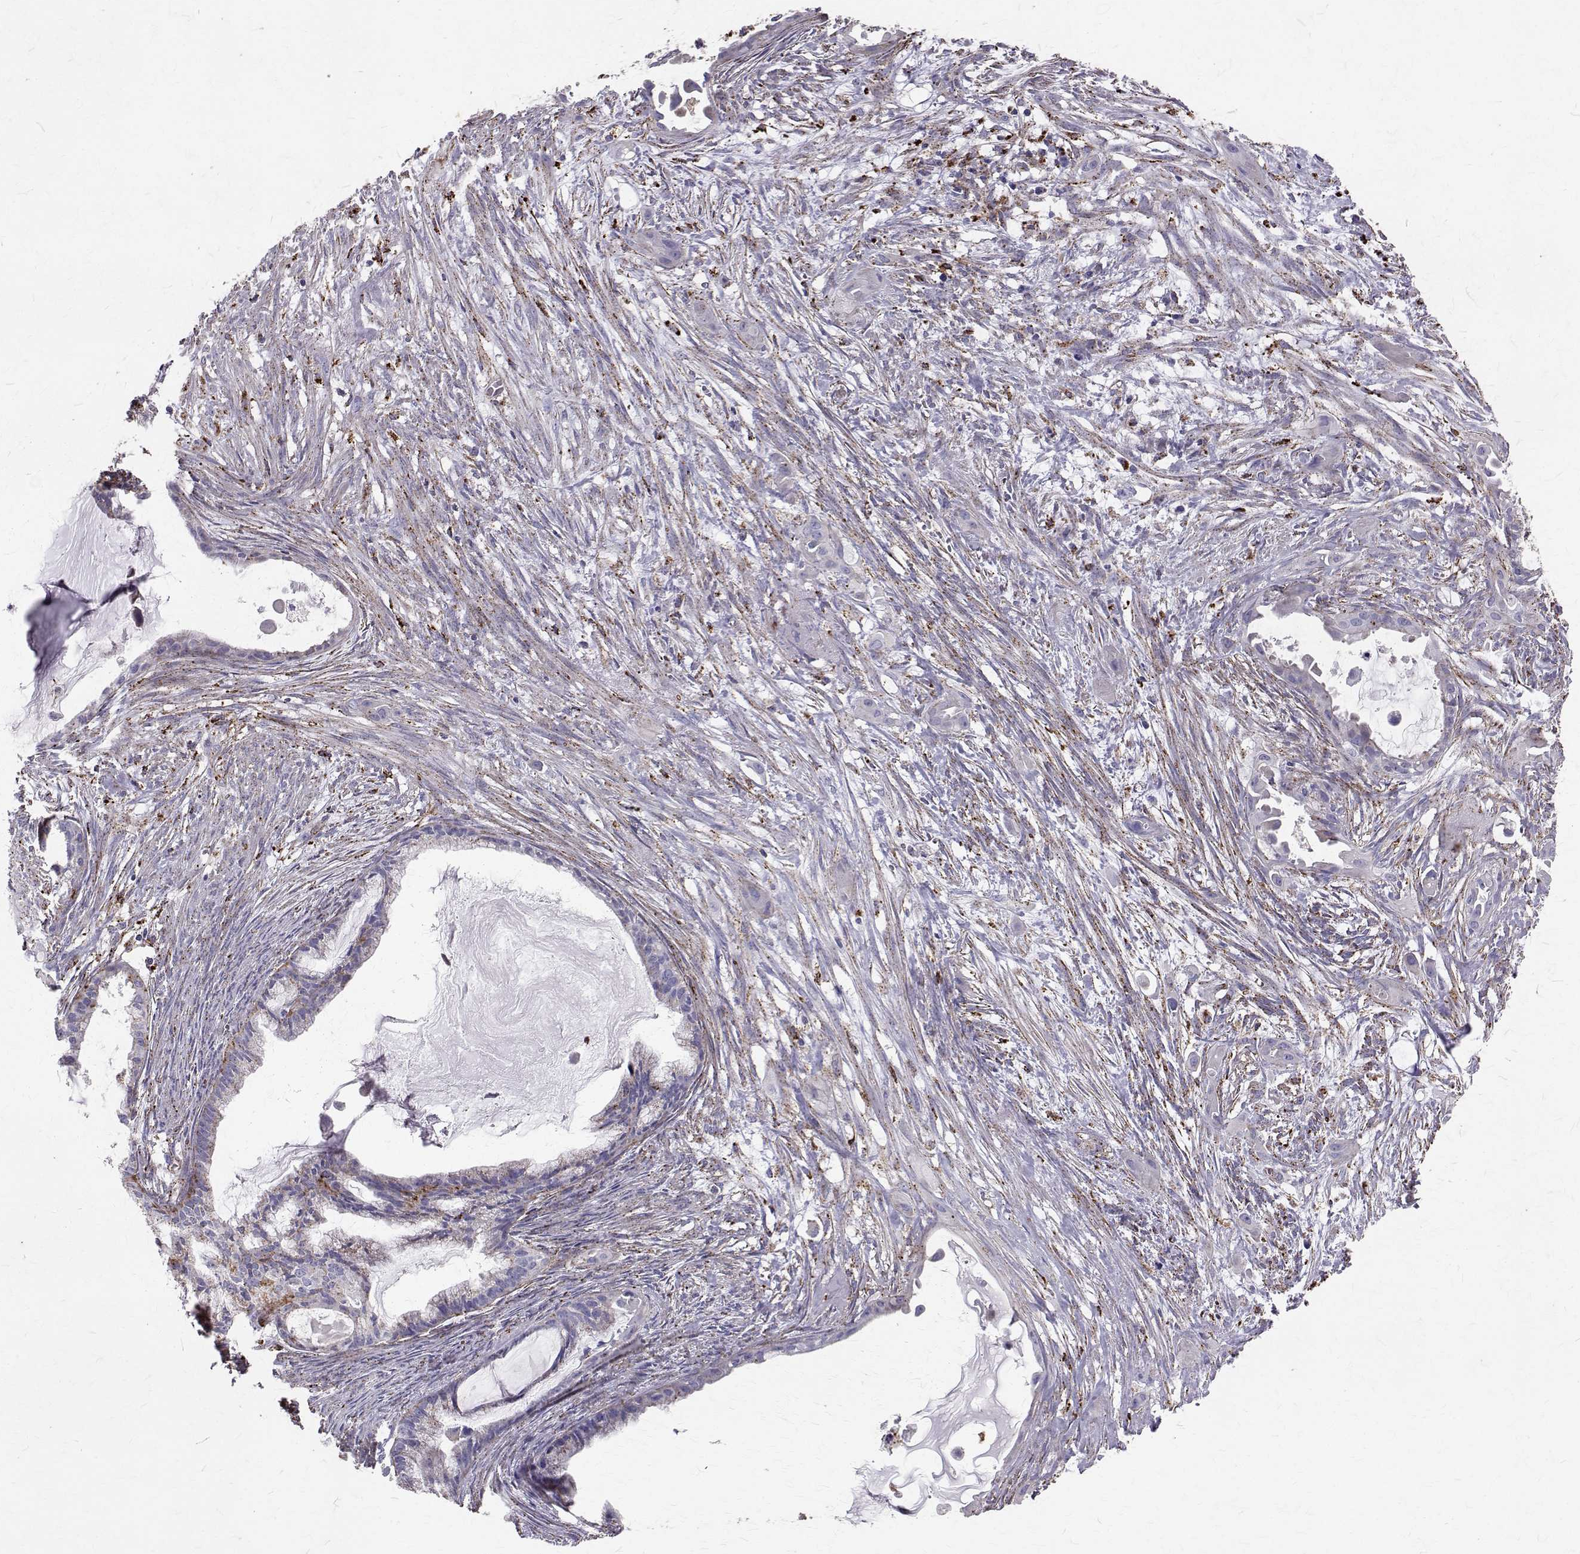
{"staining": {"intensity": "negative", "quantity": "none", "location": "none"}, "tissue": "endometrial cancer", "cell_type": "Tumor cells", "image_type": "cancer", "snomed": [{"axis": "morphology", "description": "Adenocarcinoma, NOS"}, {"axis": "topography", "description": "Endometrium"}], "caption": "High magnification brightfield microscopy of endometrial adenocarcinoma stained with DAB (brown) and counterstained with hematoxylin (blue): tumor cells show no significant expression. The staining was performed using DAB (3,3'-diaminobenzidine) to visualize the protein expression in brown, while the nuclei were stained in blue with hematoxylin (Magnification: 20x).", "gene": "TPP1", "patient": {"sex": "female", "age": 86}}